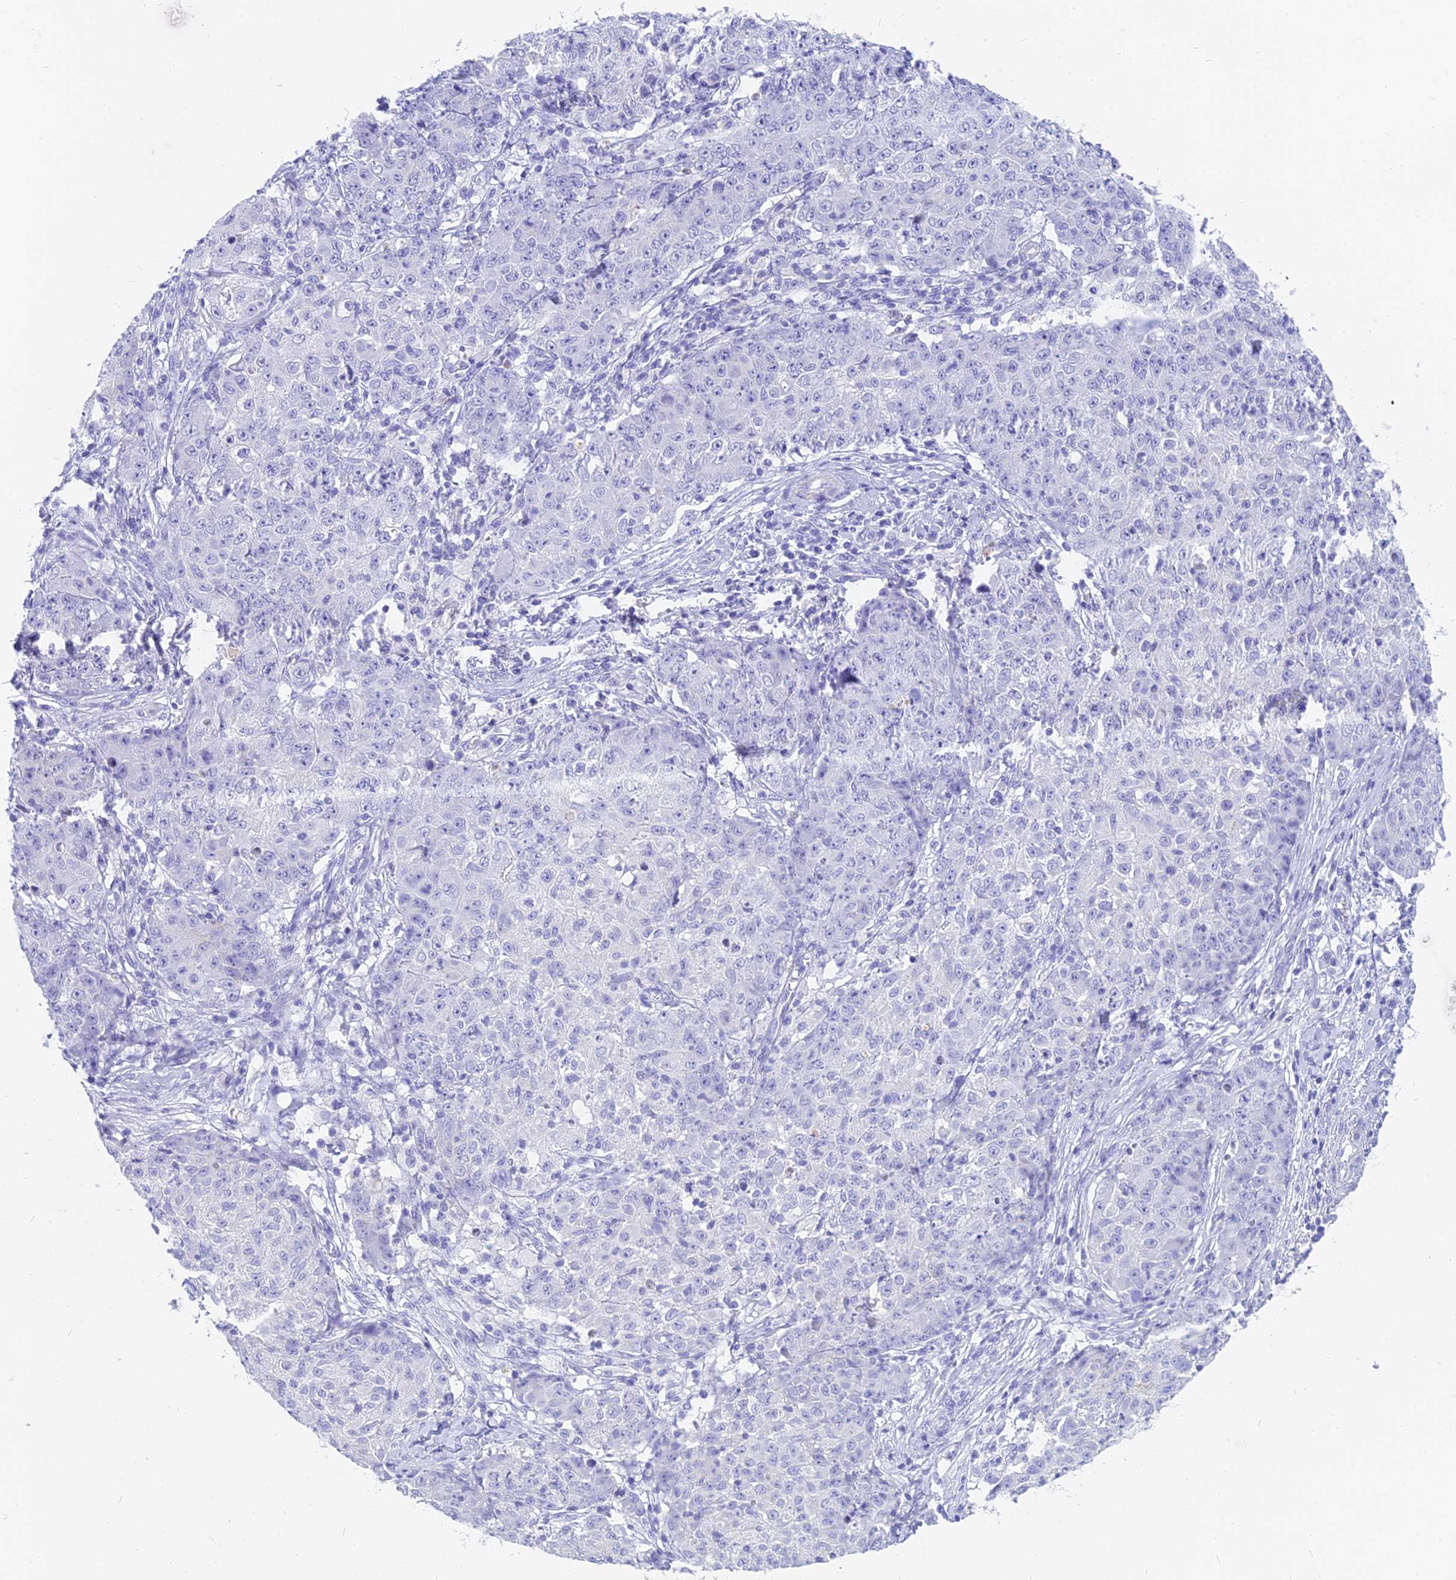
{"staining": {"intensity": "negative", "quantity": "none", "location": "none"}, "tissue": "ovarian cancer", "cell_type": "Tumor cells", "image_type": "cancer", "snomed": [{"axis": "morphology", "description": "Carcinoma, endometroid"}, {"axis": "topography", "description": "Ovary"}], "caption": "Immunohistochemistry (IHC) photomicrograph of neoplastic tissue: ovarian cancer (endometroid carcinoma) stained with DAB (3,3'-diaminobenzidine) shows no significant protein staining in tumor cells. The staining was performed using DAB (3,3'-diaminobenzidine) to visualize the protein expression in brown, while the nuclei were stained in blue with hematoxylin (Magnification: 20x).", "gene": "SLC36A2", "patient": {"sex": "female", "age": 42}}